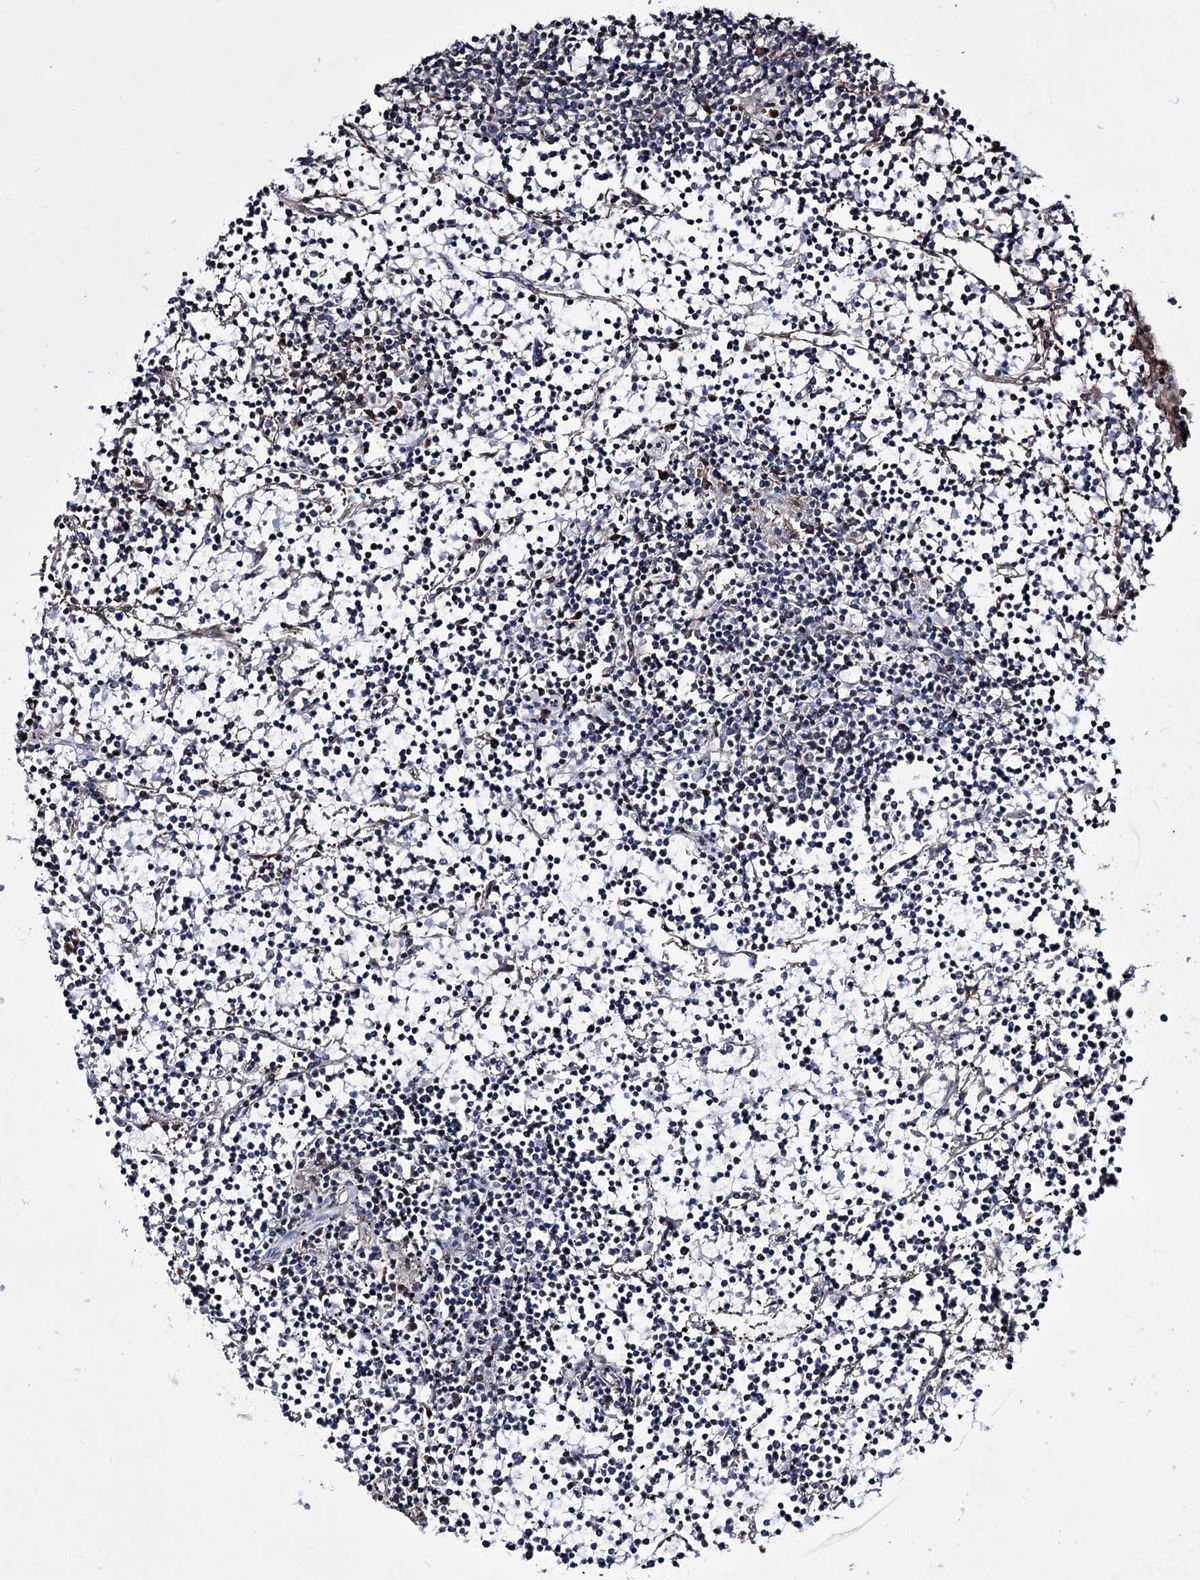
{"staining": {"intensity": "negative", "quantity": "none", "location": "none"}, "tissue": "lymphoma", "cell_type": "Tumor cells", "image_type": "cancer", "snomed": [{"axis": "morphology", "description": "Malignant lymphoma, non-Hodgkin's type, Low grade"}, {"axis": "topography", "description": "Spleen"}], "caption": "Low-grade malignant lymphoma, non-Hodgkin's type was stained to show a protein in brown. There is no significant positivity in tumor cells. (Brightfield microscopy of DAB immunohistochemistry at high magnification).", "gene": "CHMP7", "patient": {"sex": "female", "age": 19}}